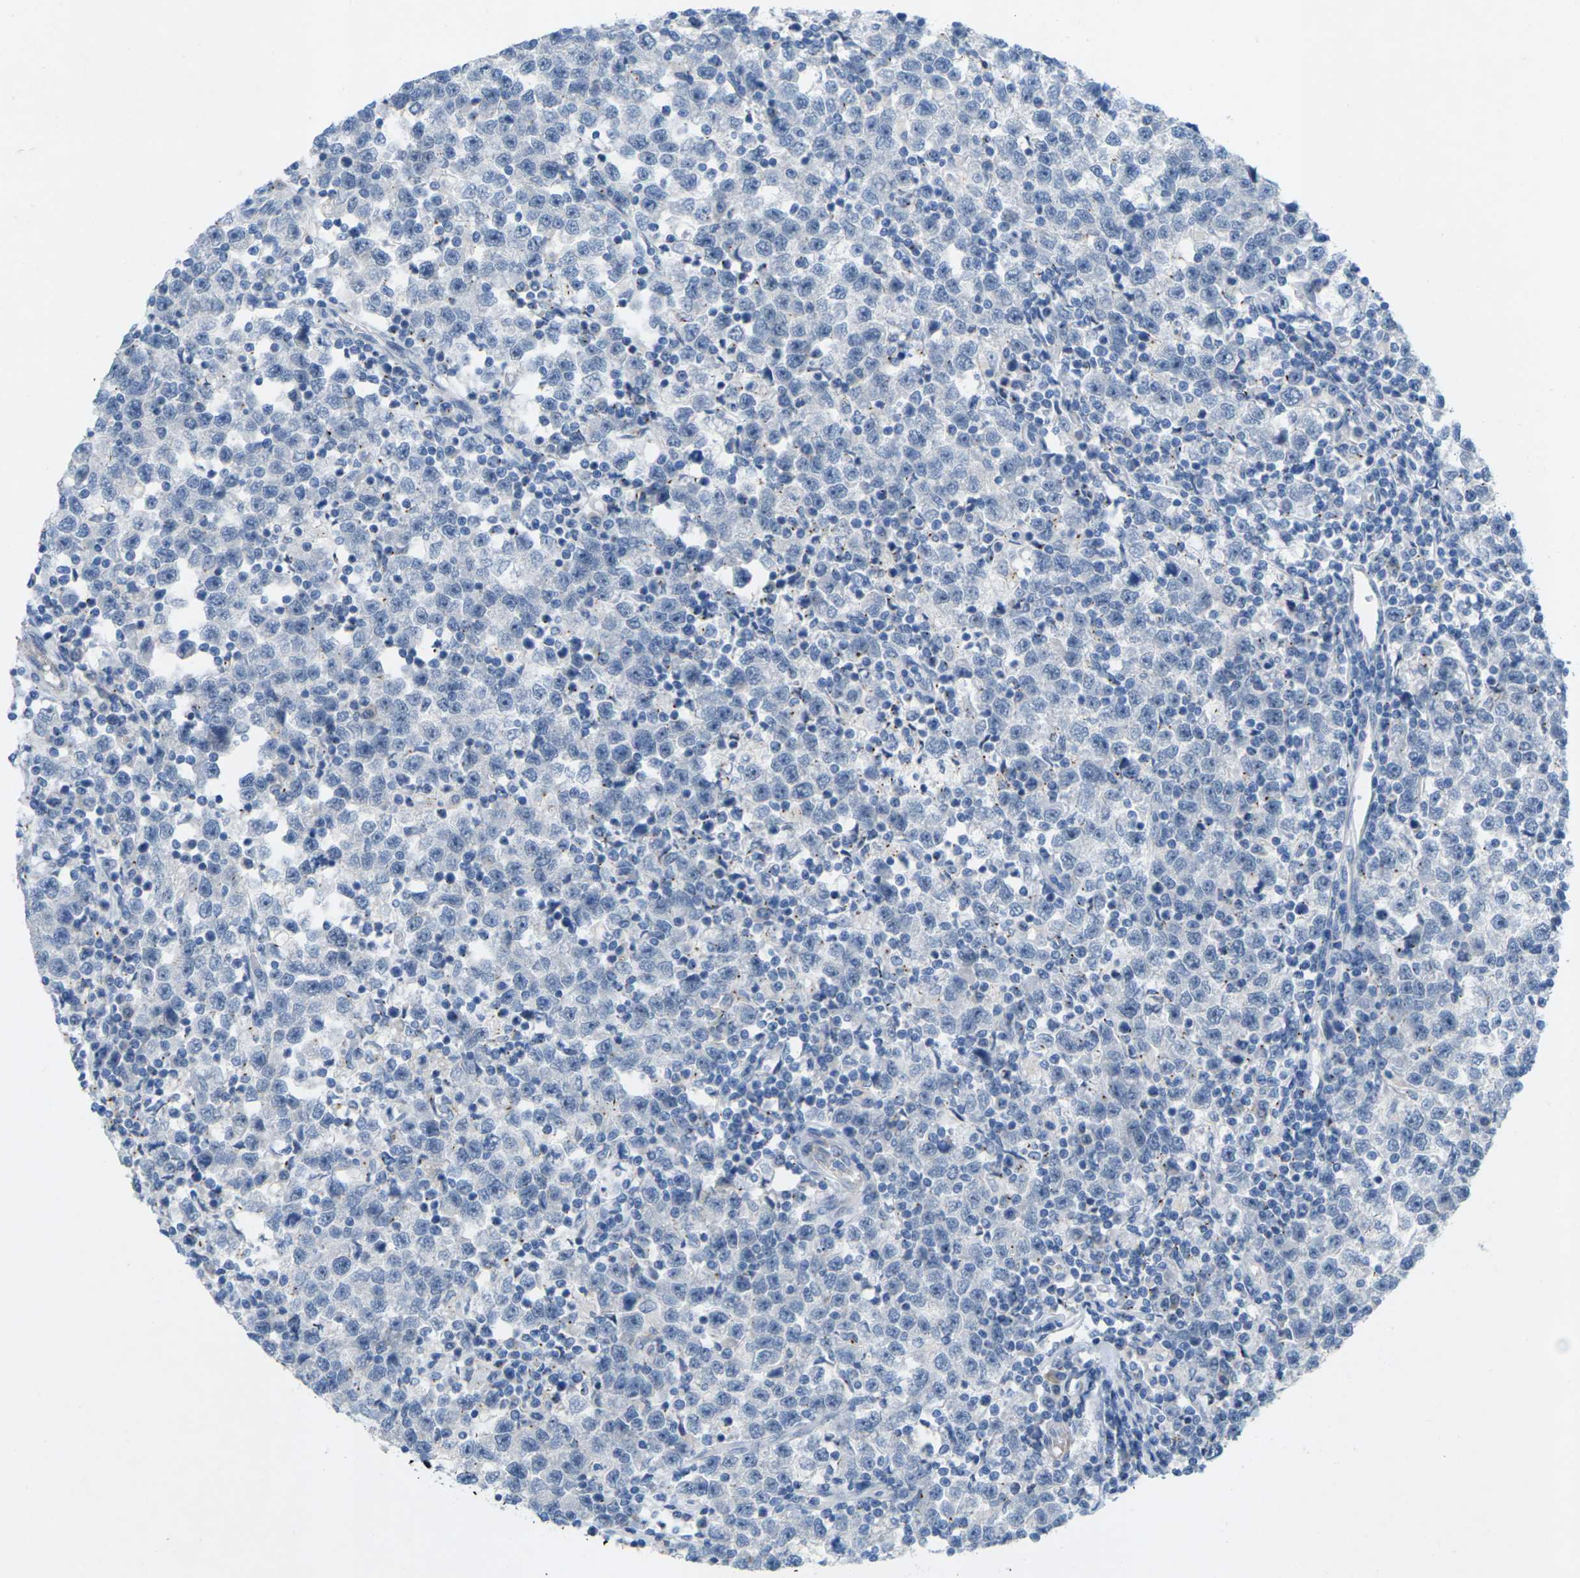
{"staining": {"intensity": "negative", "quantity": "none", "location": "none"}, "tissue": "testis cancer", "cell_type": "Tumor cells", "image_type": "cancer", "snomed": [{"axis": "morphology", "description": "Seminoma, NOS"}, {"axis": "topography", "description": "Testis"}], "caption": "Protein analysis of testis seminoma exhibits no significant staining in tumor cells.", "gene": "CLDN3", "patient": {"sex": "male", "age": 43}}